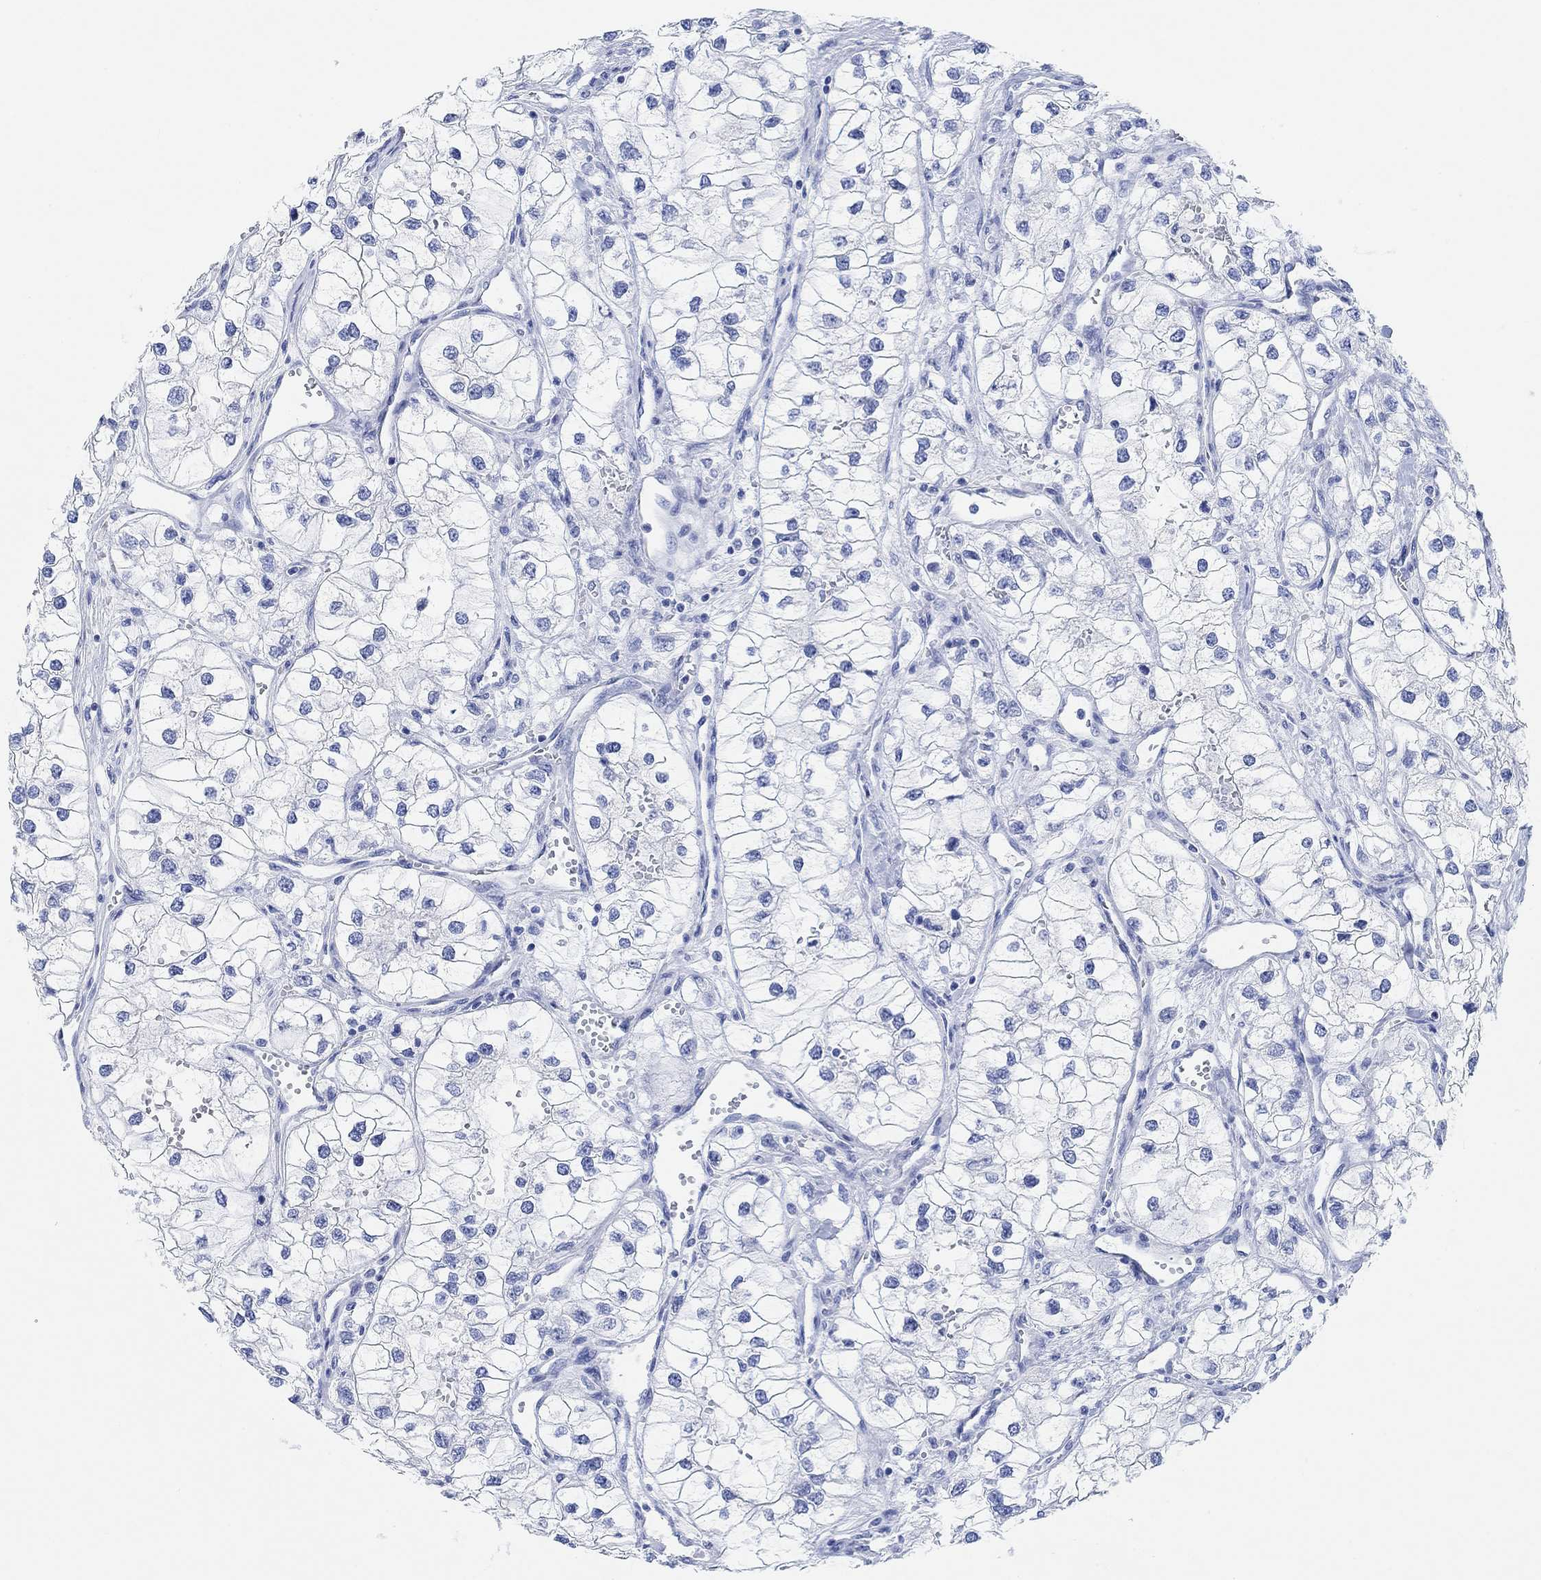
{"staining": {"intensity": "negative", "quantity": "none", "location": "none"}, "tissue": "renal cancer", "cell_type": "Tumor cells", "image_type": "cancer", "snomed": [{"axis": "morphology", "description": "Adenocarcinoma, NOS"}, {"axis": "topography", "description": "Kidney"}], "caption": "IHC image of human renal cancer (adenocarcinoma) stained for a protein (brown), which shows no staining in tumor cells.", "gene": "ANKRD33", "patient": {"sex": "male", "age": 59}}